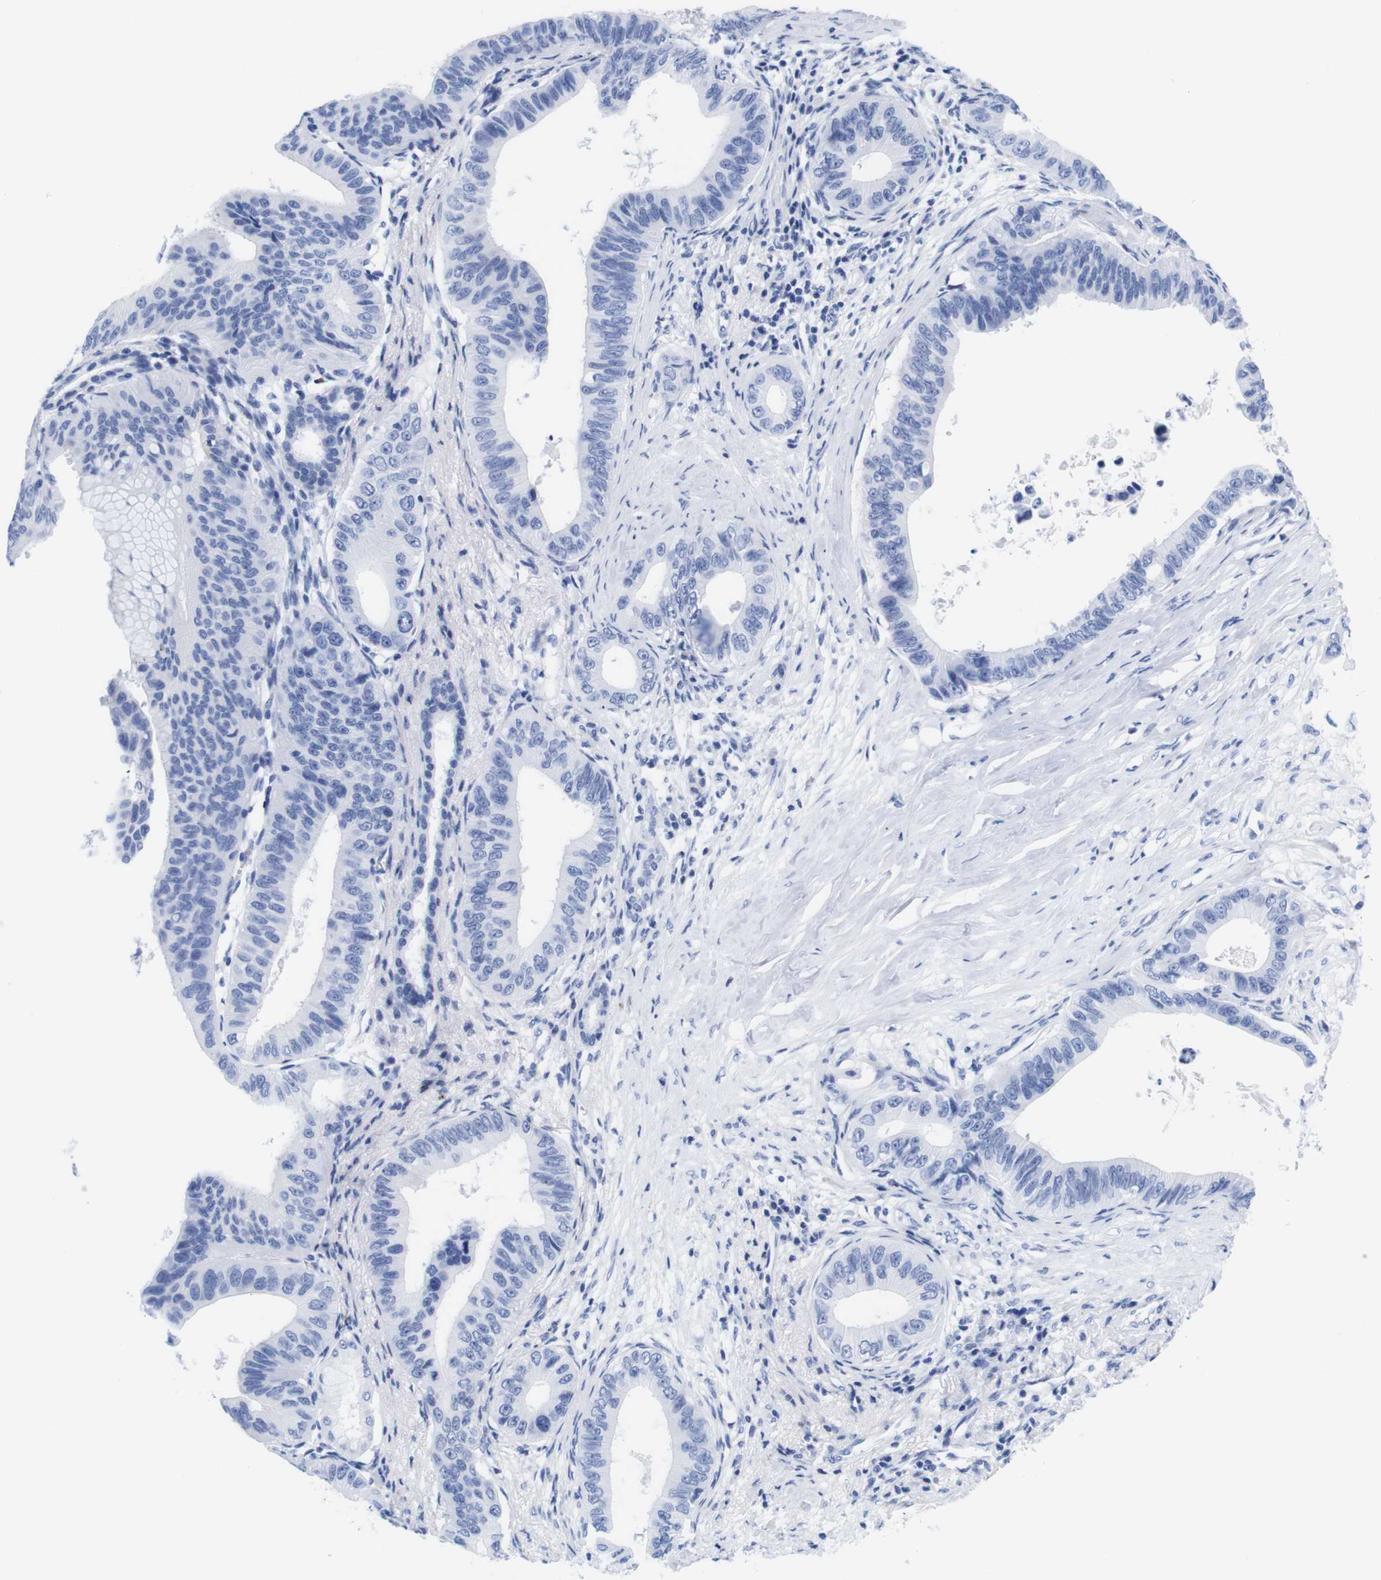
{"staining": {"intensity": "negative", "quantity": "none", "location": "none"}, "tissue": "pancreatic cancer", "cell_type": "Tumor cells", "image_type": "cancer", "snomed": [{"axis": "morphology", "description": "Adenocarcinoma, NOS"}, {"axis": "topography", "description": "Pancreas"}], "caption": "Pancreatic adenocarcinoma stained for a protein using immunohistochemistry (IHC) displays no staining tumor cells.", "gene": "LRRC55", "patient": {"sex": "male", "age": 77}}